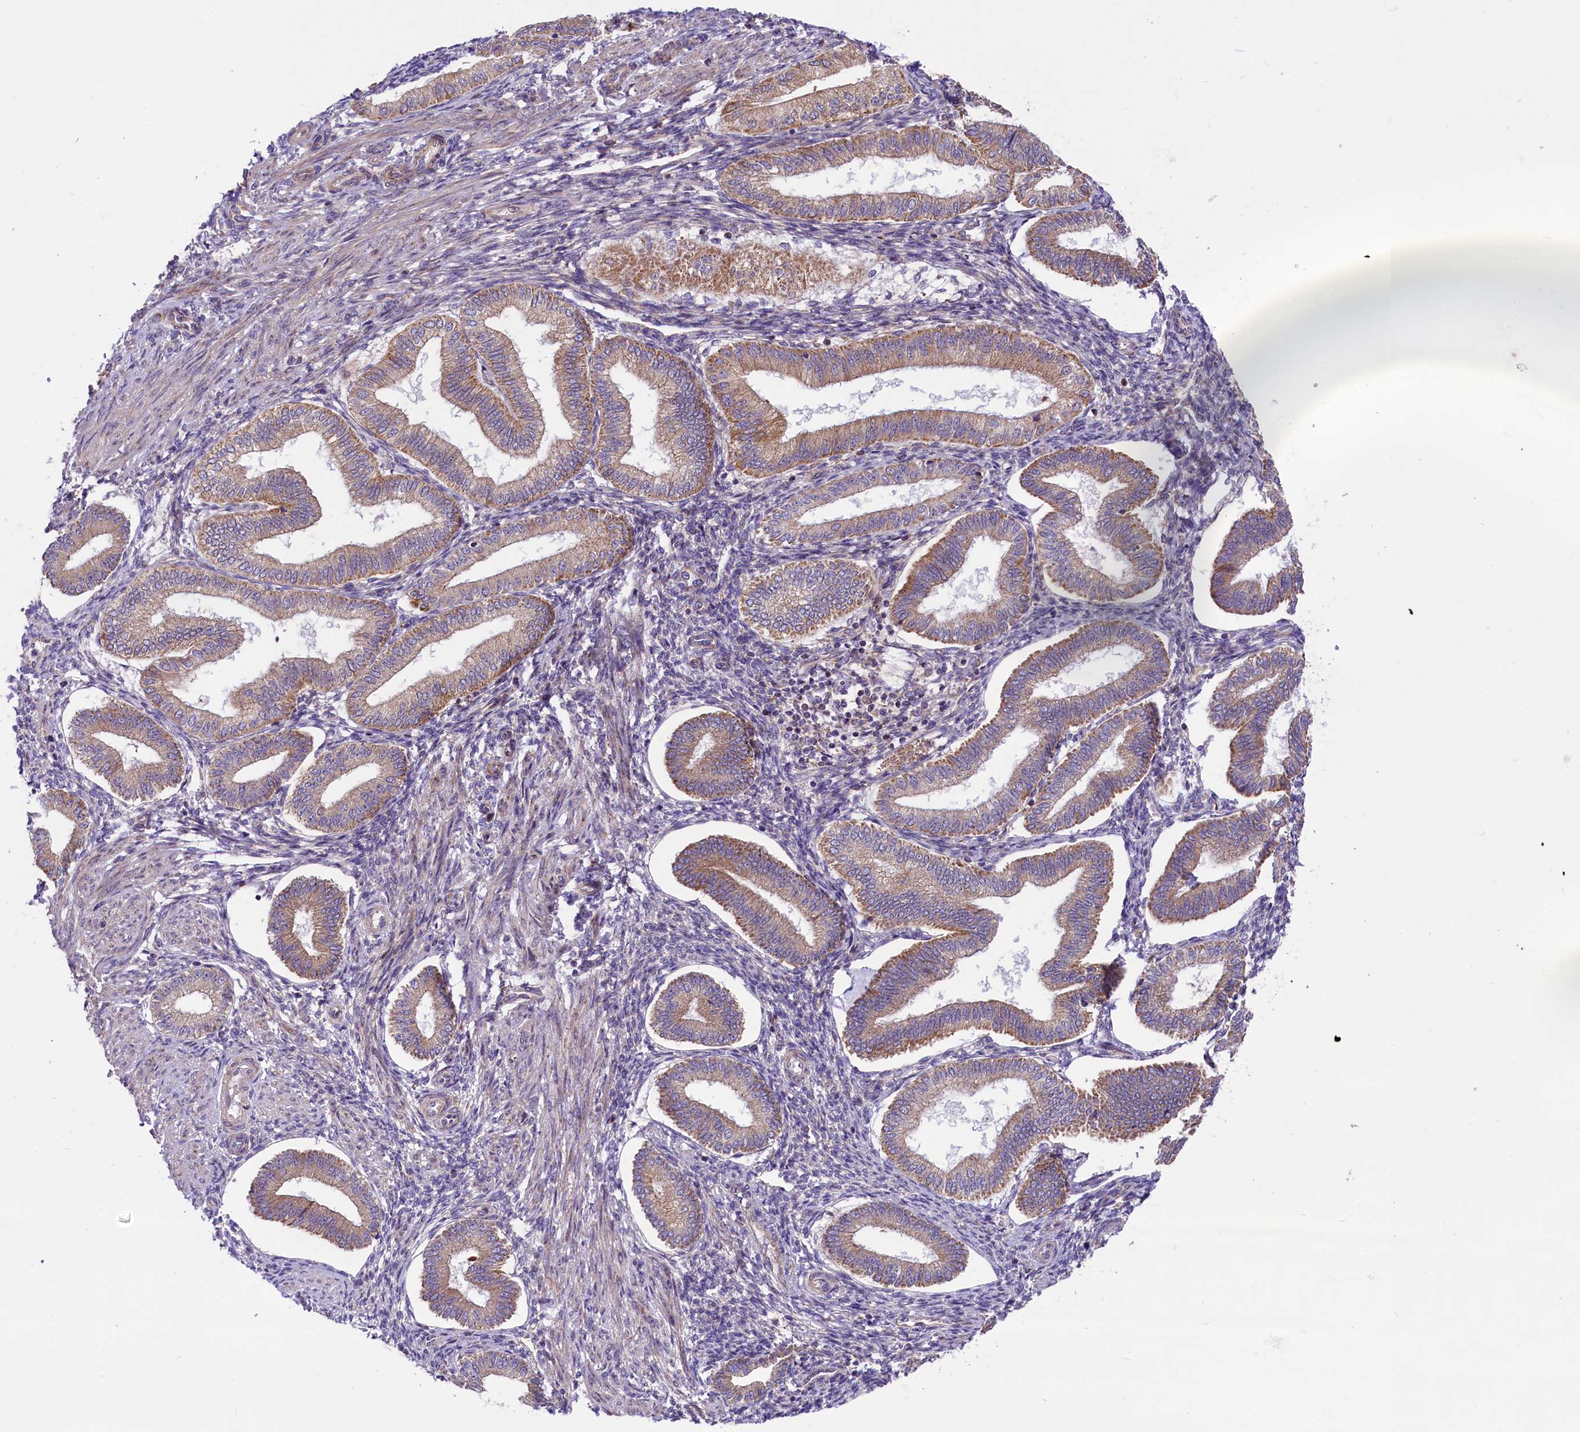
{"staining": {"intensity": "weak", "quantity": "<25%", "location": "cytoplasmic/membranous"}, "tissue": "endometrium", "cell_type": "Cells in endometrial stroma", "image_type": "normal", "snomed": [{"axis": "morphology", "description": "Normal tissue, NOS"}, {"axis": "topography", "description": "Endometrium"}], "caption": "Immunohistochemical staining of unremarkable endometrium exhibits no significant expression in cells in endometrial stroma.", "gene": "PTPRU", "patient": {"sex": "female", "age": 39}}